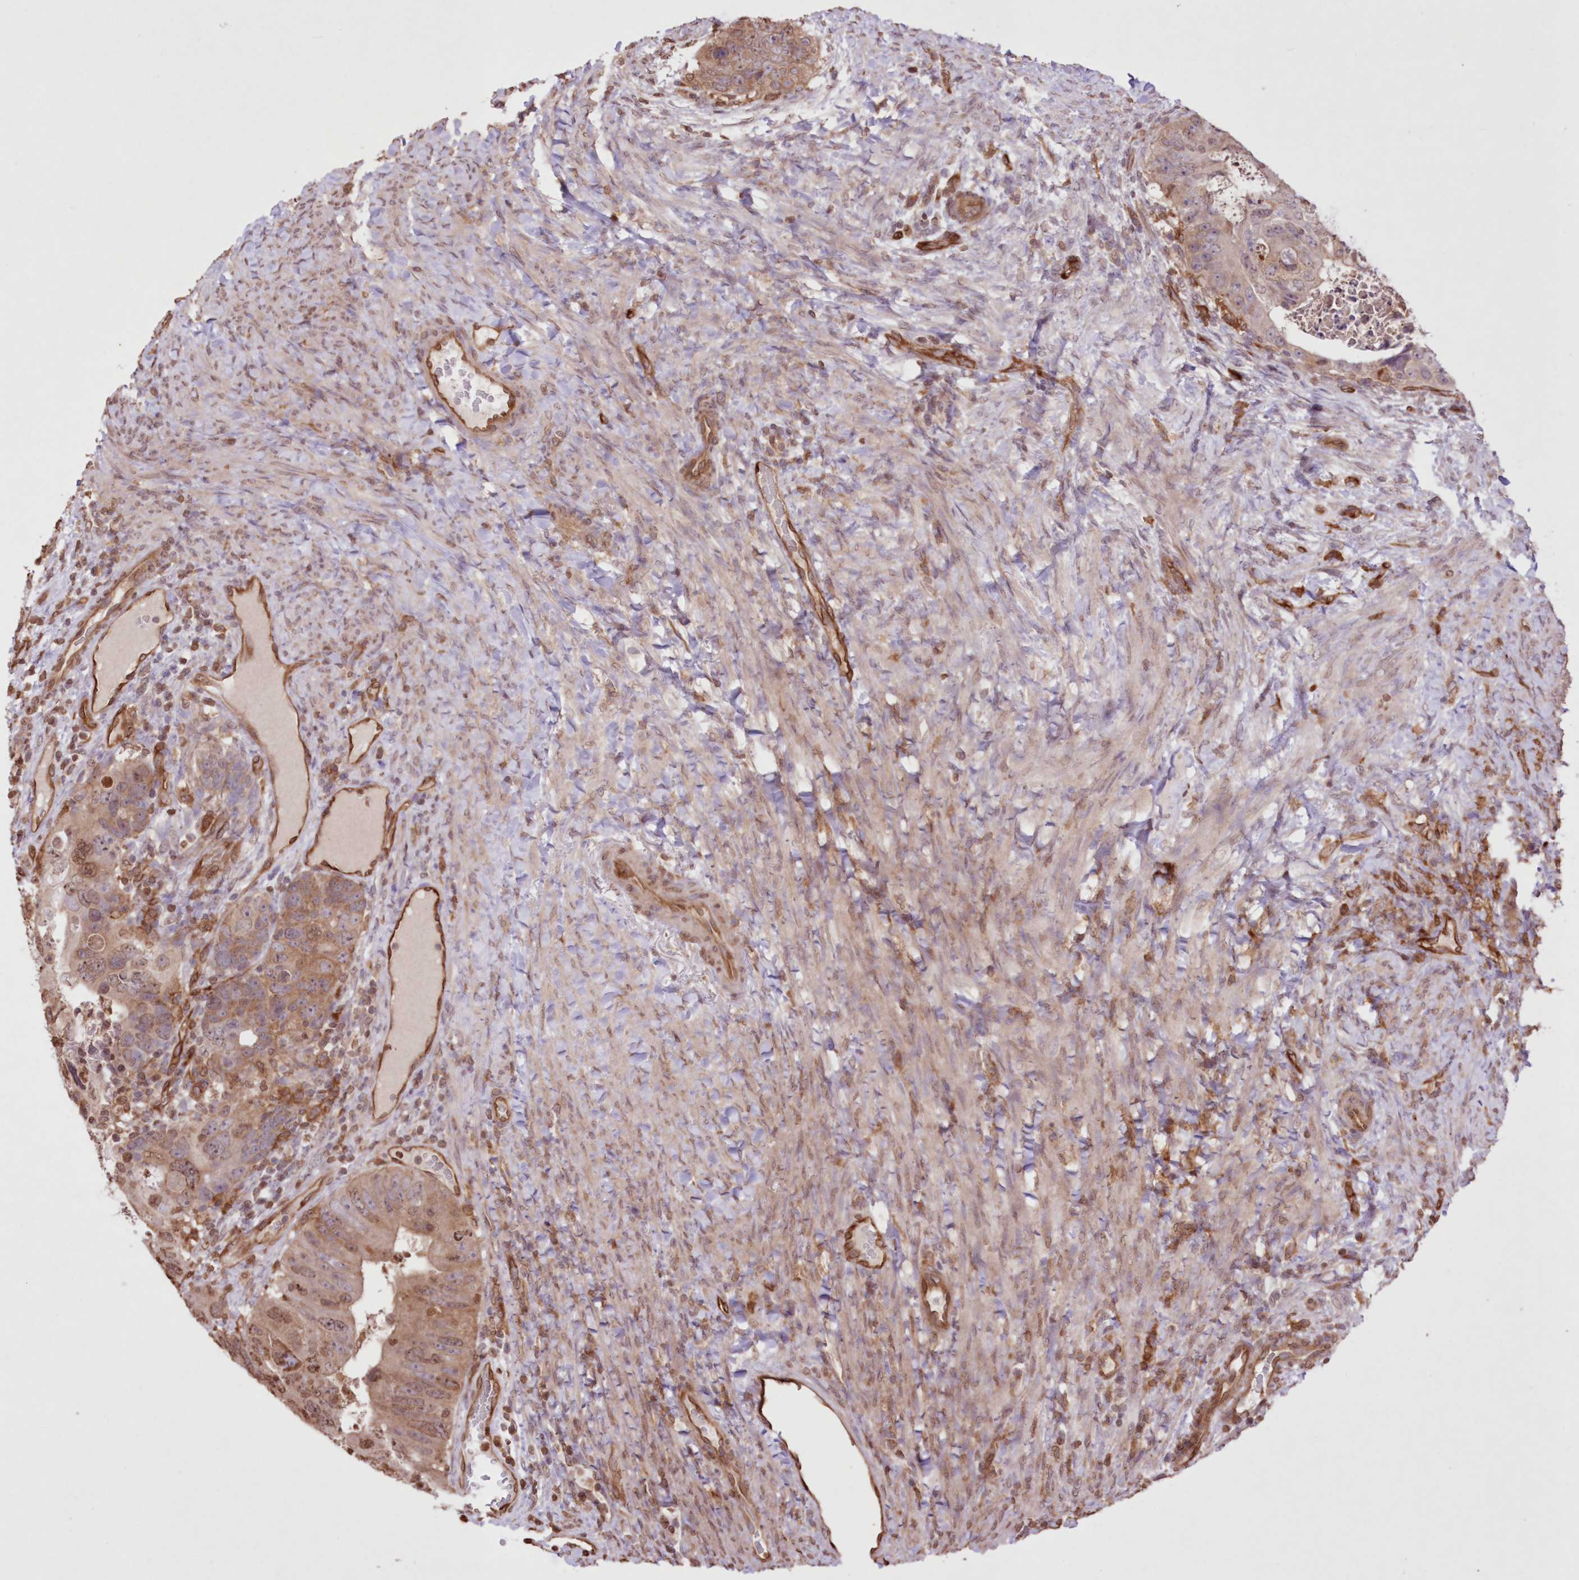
{"staining": {"intensity": "moderate", "quantity": ">75%", "location": "cytoplasmic/membranous,nuclear"}, "tissue": "colorectal cancer", "cell_type": "Tumor cells", "image_type": "cancer", "snomed": [{"axis": "morphology", "description": "Adenocarcinoma, NOS"}, {"axis": "topography", "description": "Rectum"}], "caption": "Colorectal cancer stained with DAB (3,3'-diaminobenzidine) IHC displays medium levels of moderate cytoplasmic/membranous and nuclear positivity in approximately >75% of tumor cells. (DAB IHC with brightfield microscopy, high magnification).", "gene": "FCHO2", "patient": {"sex": "male", "age": 59}}